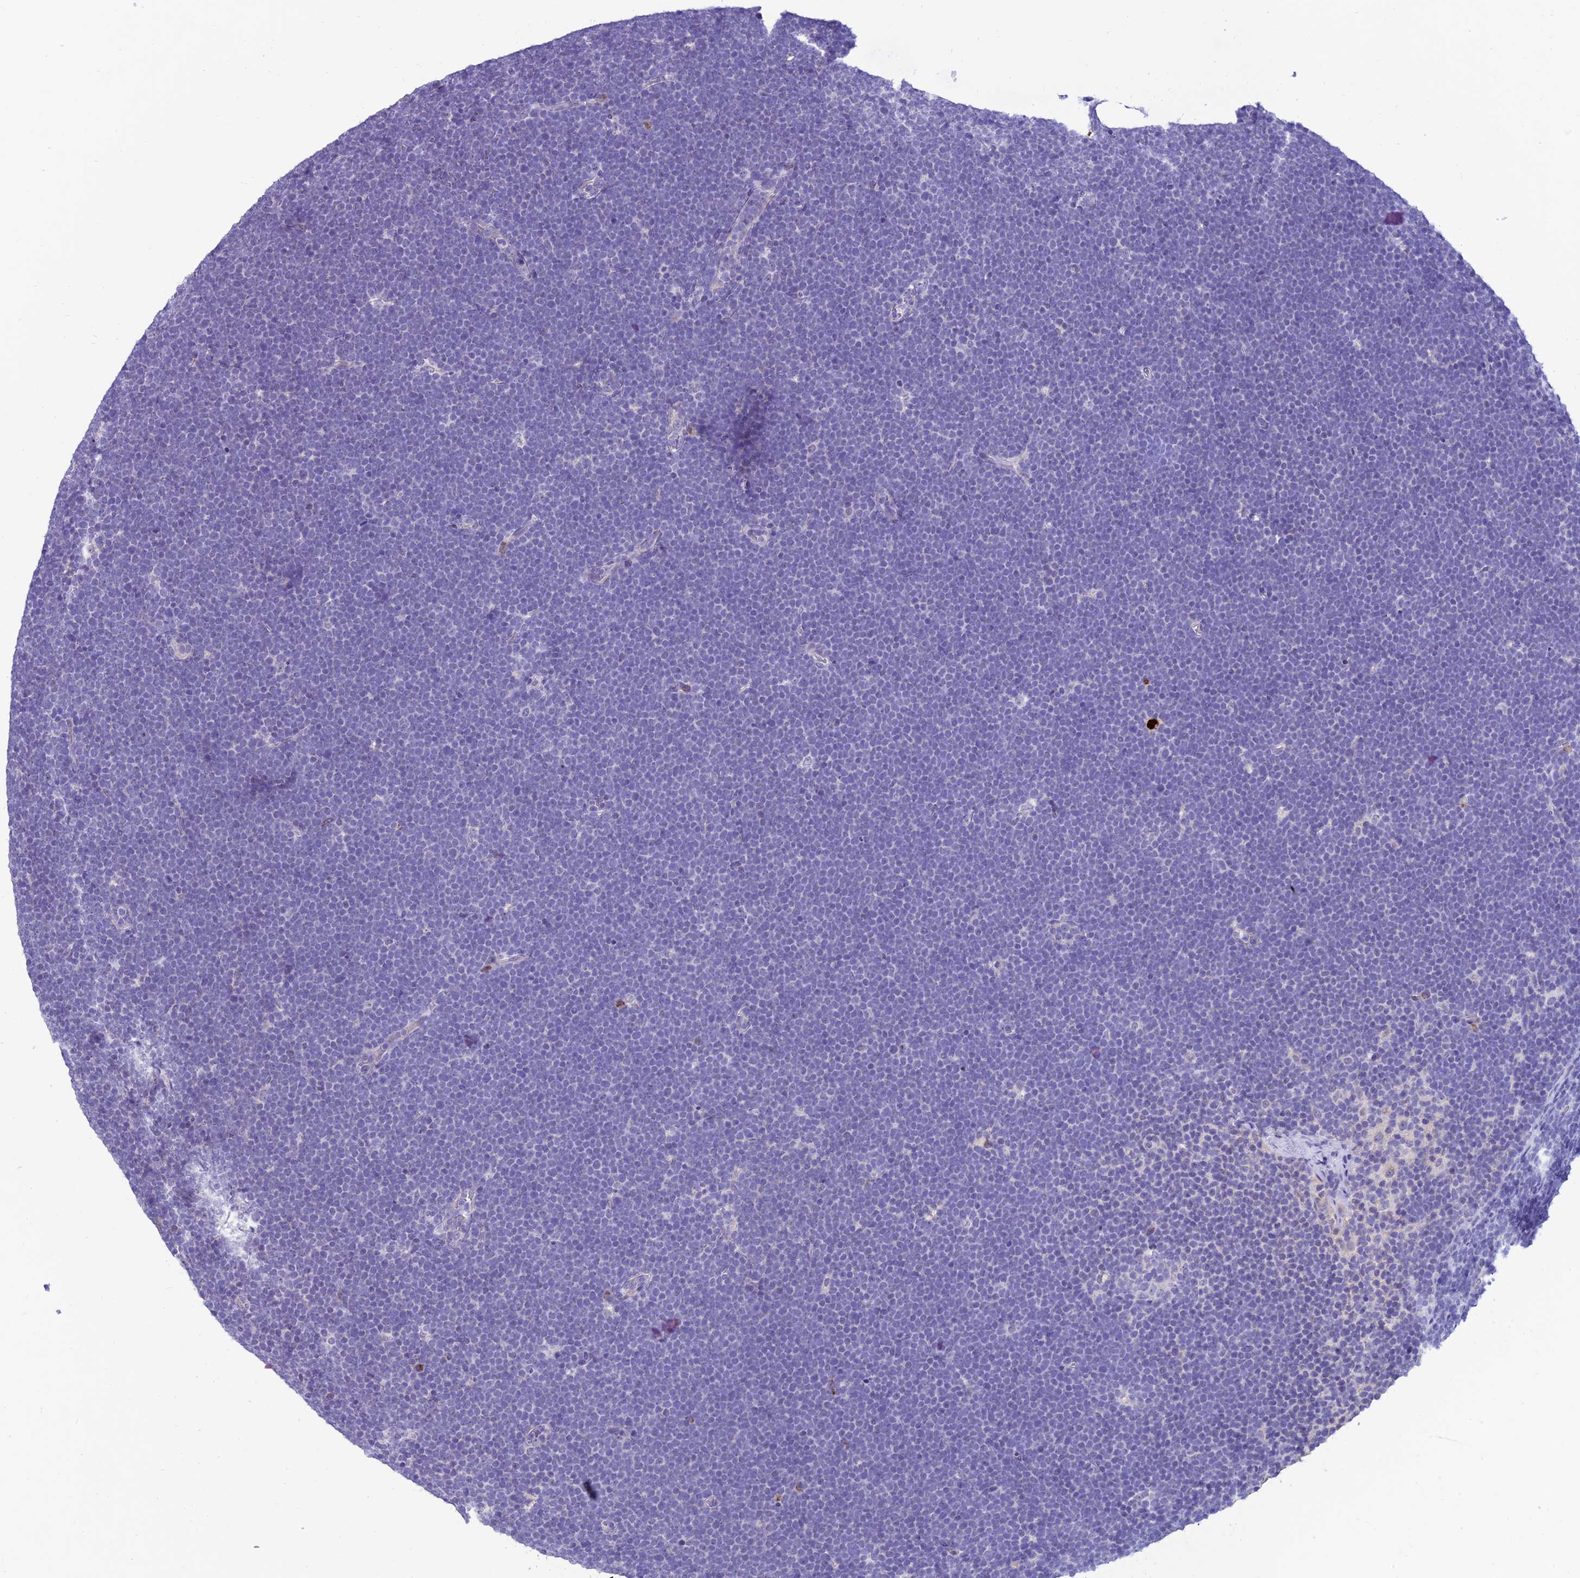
{"staining": {"intensity": "negative", "quantity": "none", "location": "none"}, "tissue": "lymphoma", "cell_type": "Tumor cells", "image_type": "cancer", "snomed": [{"axis": "morphology", "description": "Malignant lymphoma, non-Hodgkin's type, High grade"}, {"axis": "topography", "description": "Lymph node"}], "caption": "Photomicrograph shows no significant protein staining in tumor cells of high-grade malignant lymphoma, non-Hodgkin's type.", "gene": "SLC10A1", "patient": {"sex": "male", "age": 13}}